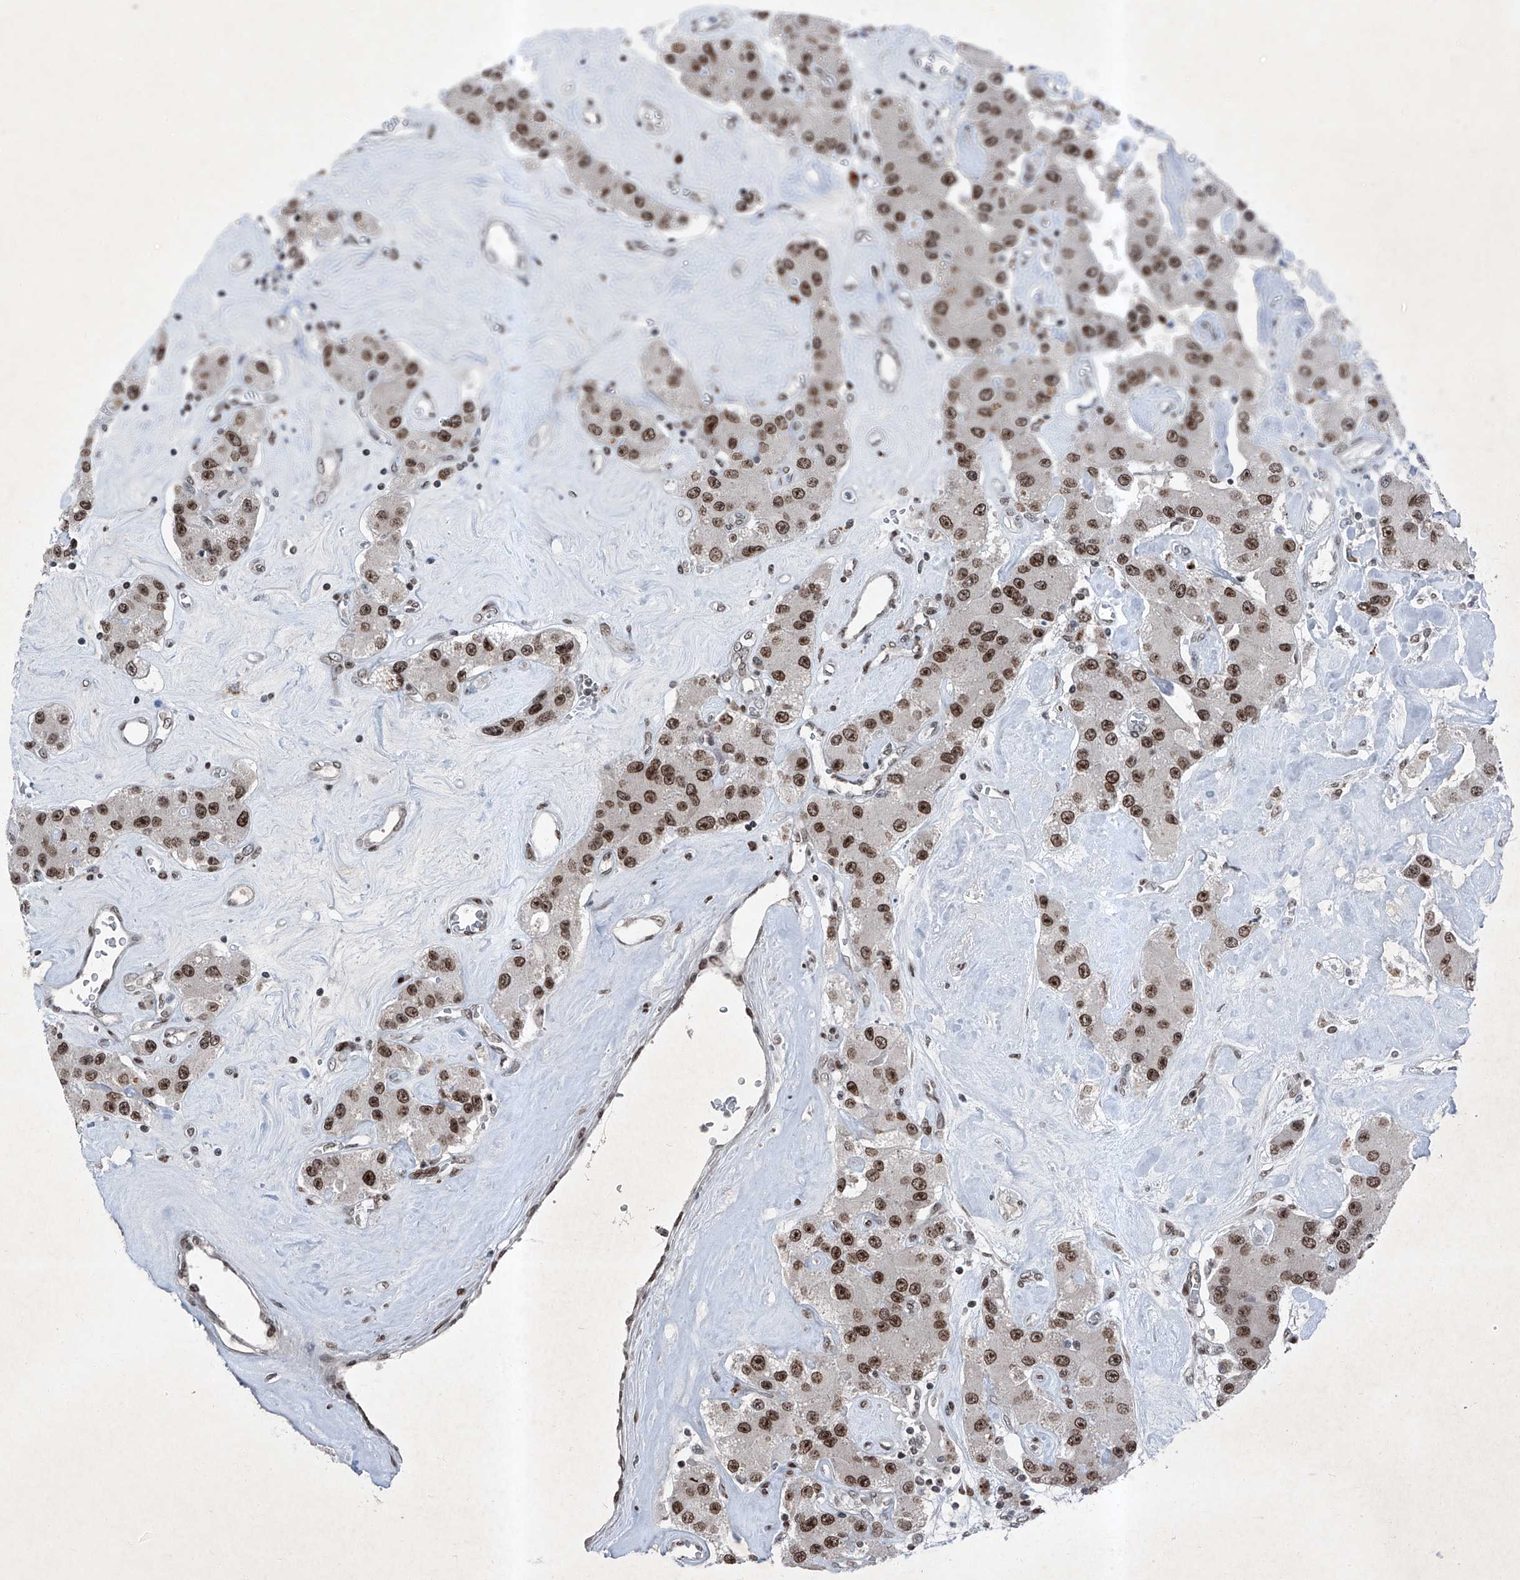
{"staining": {"intensity": "moderate", "quantity": ">75%", "location": "nuclear"}, "tissue": "carcinoid", "cell_type": "Tumor cells", "image_type": "cancer", "snomed": [{"axis": "morphology", "description": "Carcinoid, malignant, NOS"}, {"axis": "topography", "description": "Pancreas"}], "caption": "High-magnification brightfield microscopy of malignant carcinoid stained with DAB (brown) and counterstained with hematoxylin (blue). tumor cells exhibit moderate nuclear staining is seen in approximately>75% of cells.", "gene": "BMI1", "patient": {"sex": "male", "age": 41}}